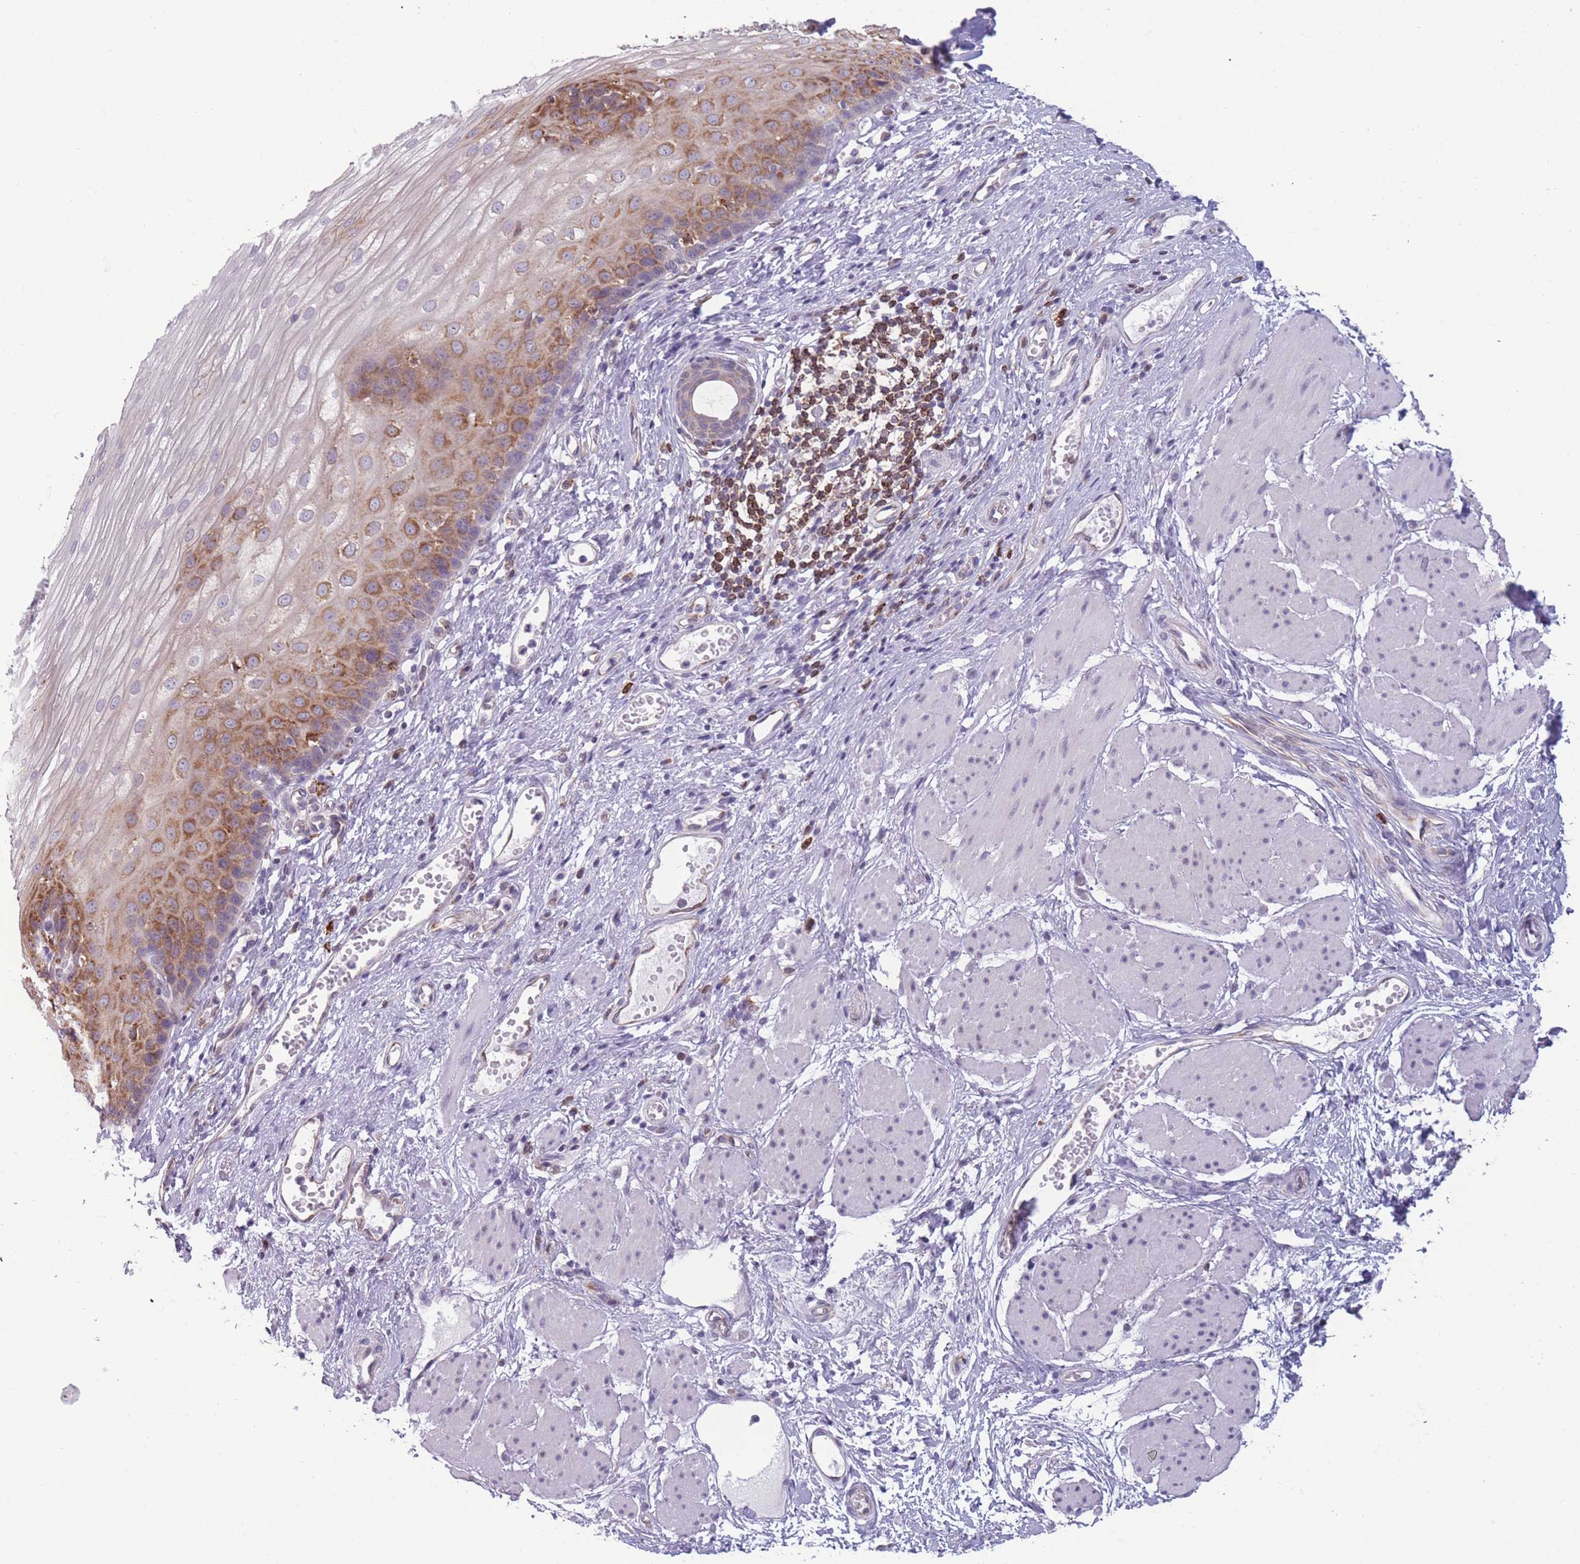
{"staining": {"intensity": "moderate", "quantity": "25%-75%", "location": "cytoplasmic/membranous"}, "tissue": "esophagus", "cell_type": "Squamous epithelial cells", "image_type": "normal", "snomed": [{"axis": "morphology", "description": "Normal tissue, NOS"}, {"axis": "topography", "description": "Esophagus"}], "caption": "Esophagus stained with DAB IHC reveals medium levels of moderate cytoplasmic/membranous expression in approximately 25%-75% of squamous epithelial cells.", "gene": "TMEM121", "patient": {"sex": "male", "age": 69}}